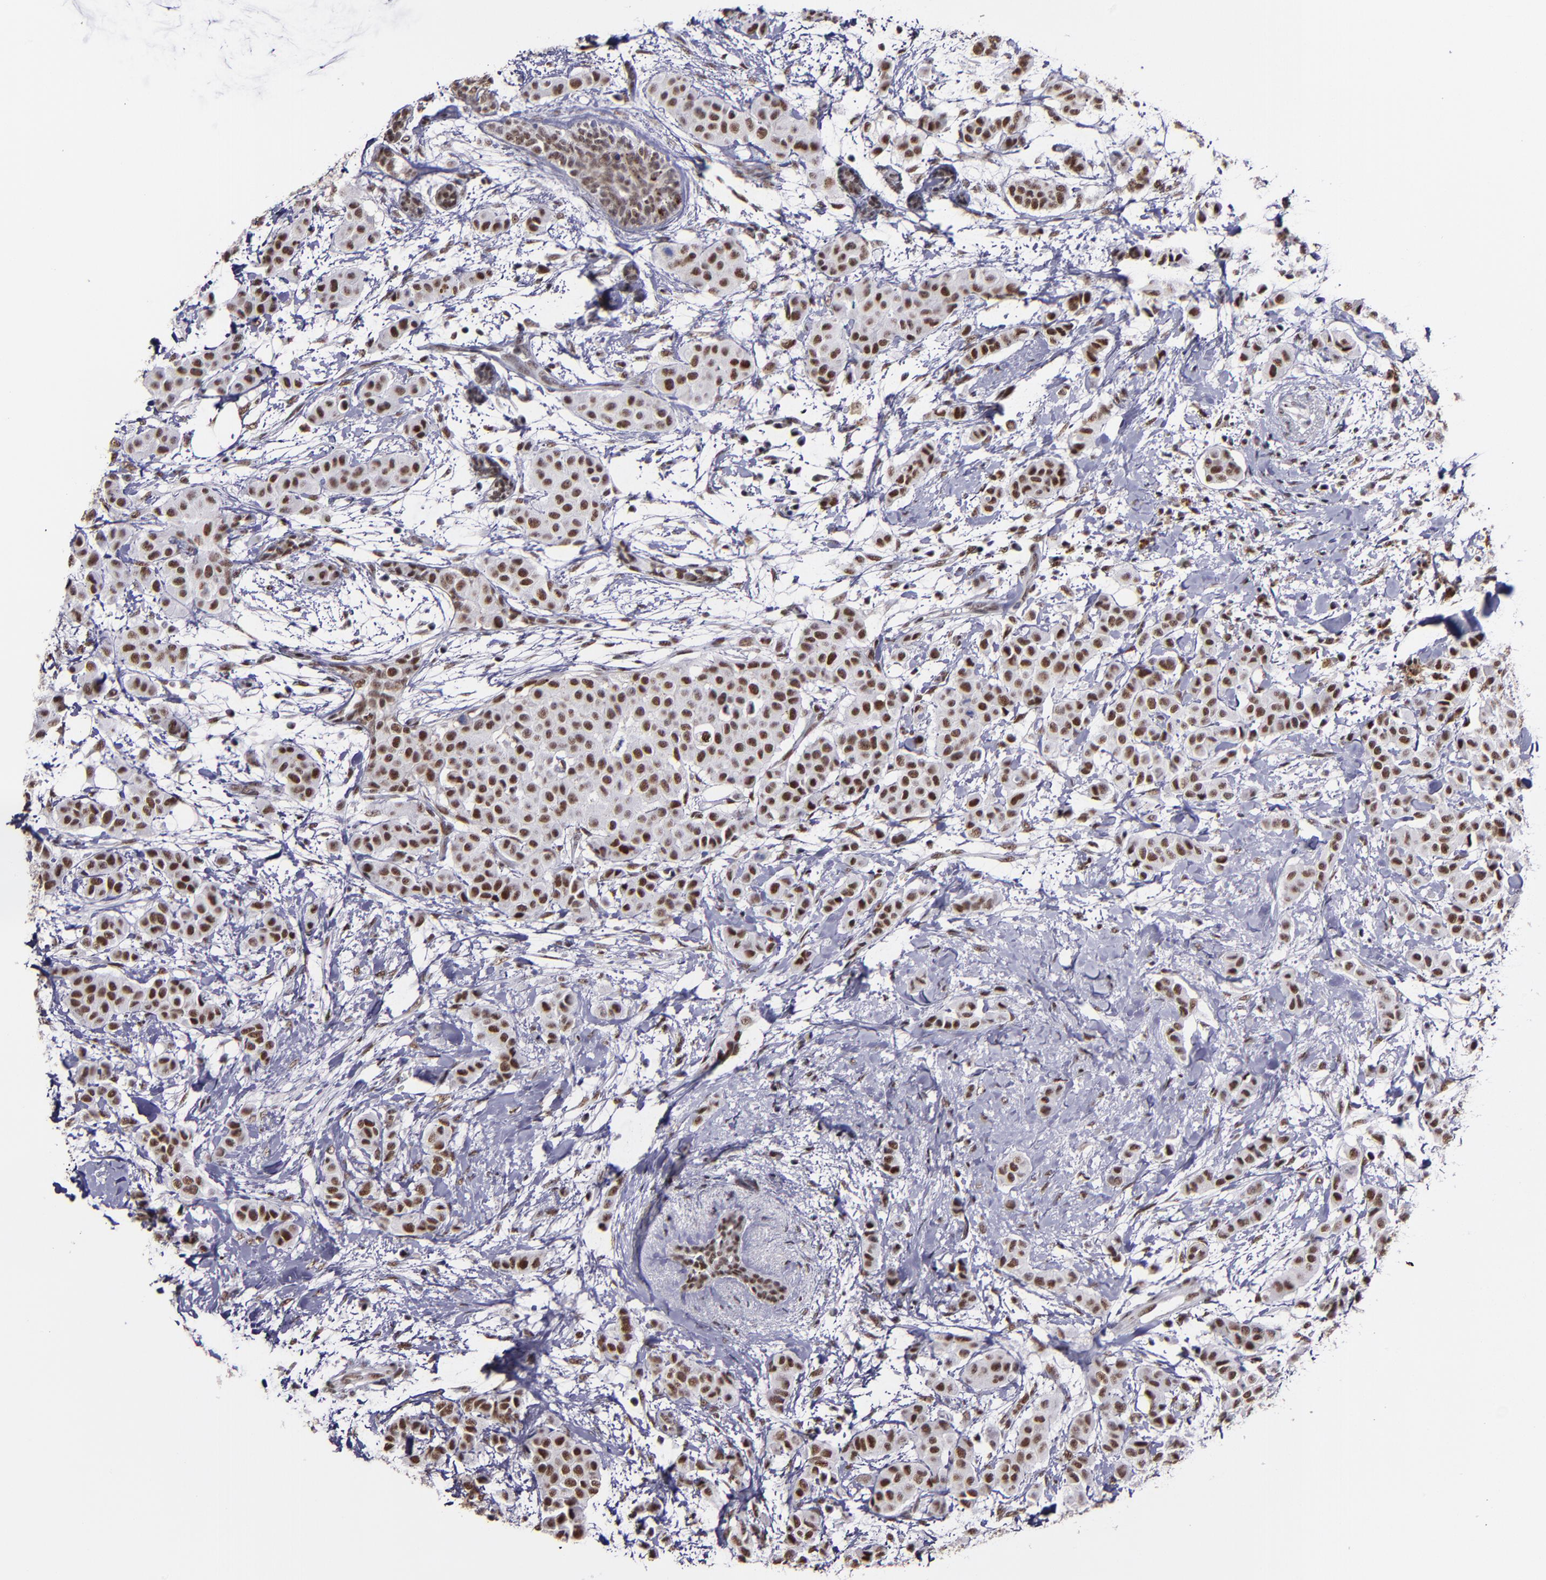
{"staining": {"intensity": "strong", "quantity": ">75%", "location": "nuclear"}, "tissue": "breast cancer", "cell_type": "Tumor cells", "image_type": "cancer", "snomed": [{"axis": "morphology", "description": "Duct carcinoma"}, {"axis": "topography", "description": "Breast"}], "caption": "Infiltrating ductal carcinoma (breast) stained with DAB immunohistochemistry demonstrates high levels of strong nuclear expression in about >75% of tumor cells.", "gene": "PPP4R3A", "patient": {"sex": "female", "age": 40}}